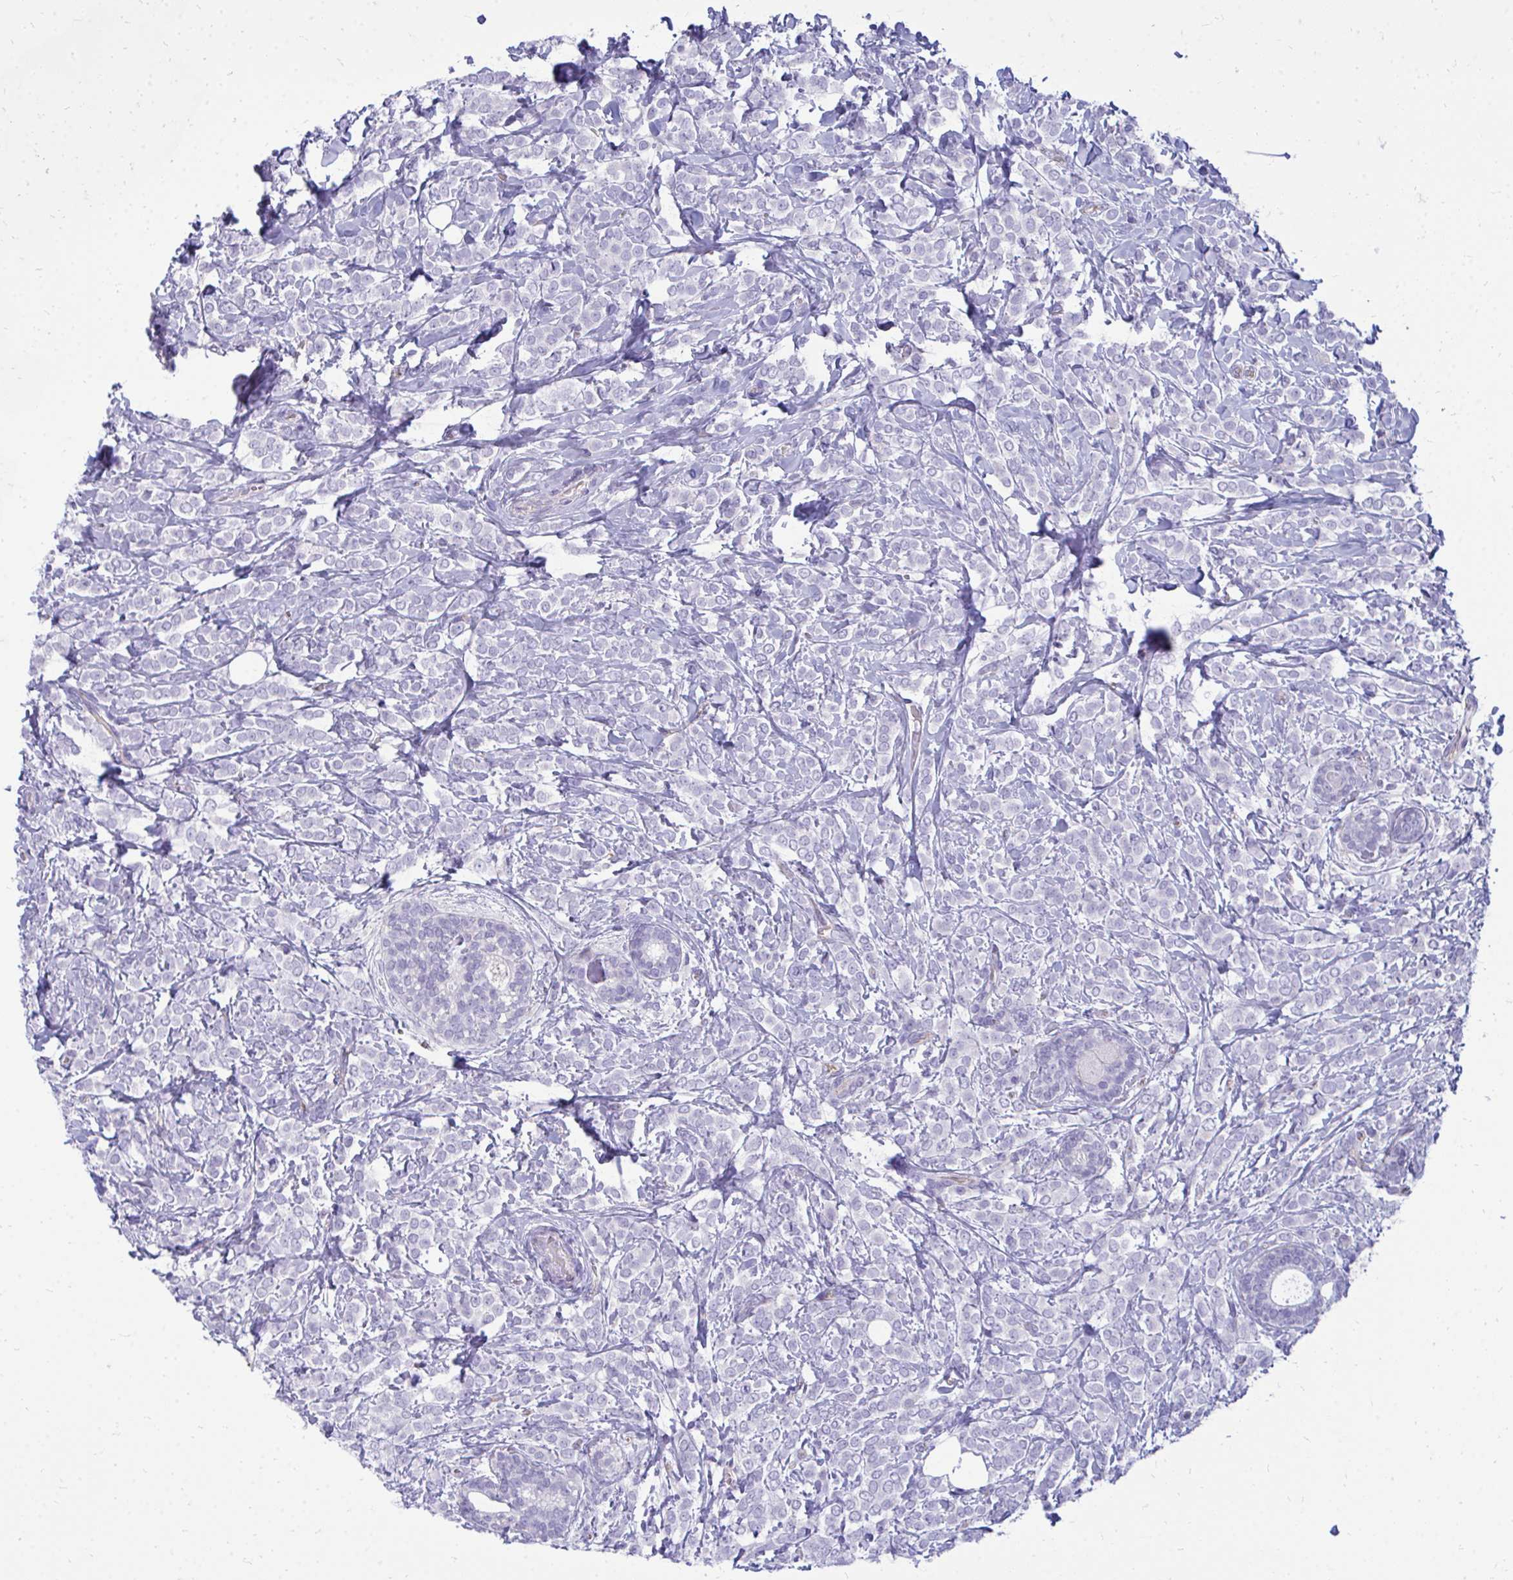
{"staining": {"intensity": "negative", "quantity": "none", "location": "none"}, "tissue": "breast cancer", "cell_type": "Tumor cells", "image_type": "cancer", "snomed": [{"axis": "morphology", "description": "Lobular carcinoma"}, {"axis": "topography", "description": "Breast"}], "caption": "Lobular carcinoma (breast) was stained to show a protein in brown. There is no significant expression in tumor cells. (IHC, brightfield microscopy, high magnification).", "gene": "FABP3", "patient": {"sex": "female", "age": 49}}